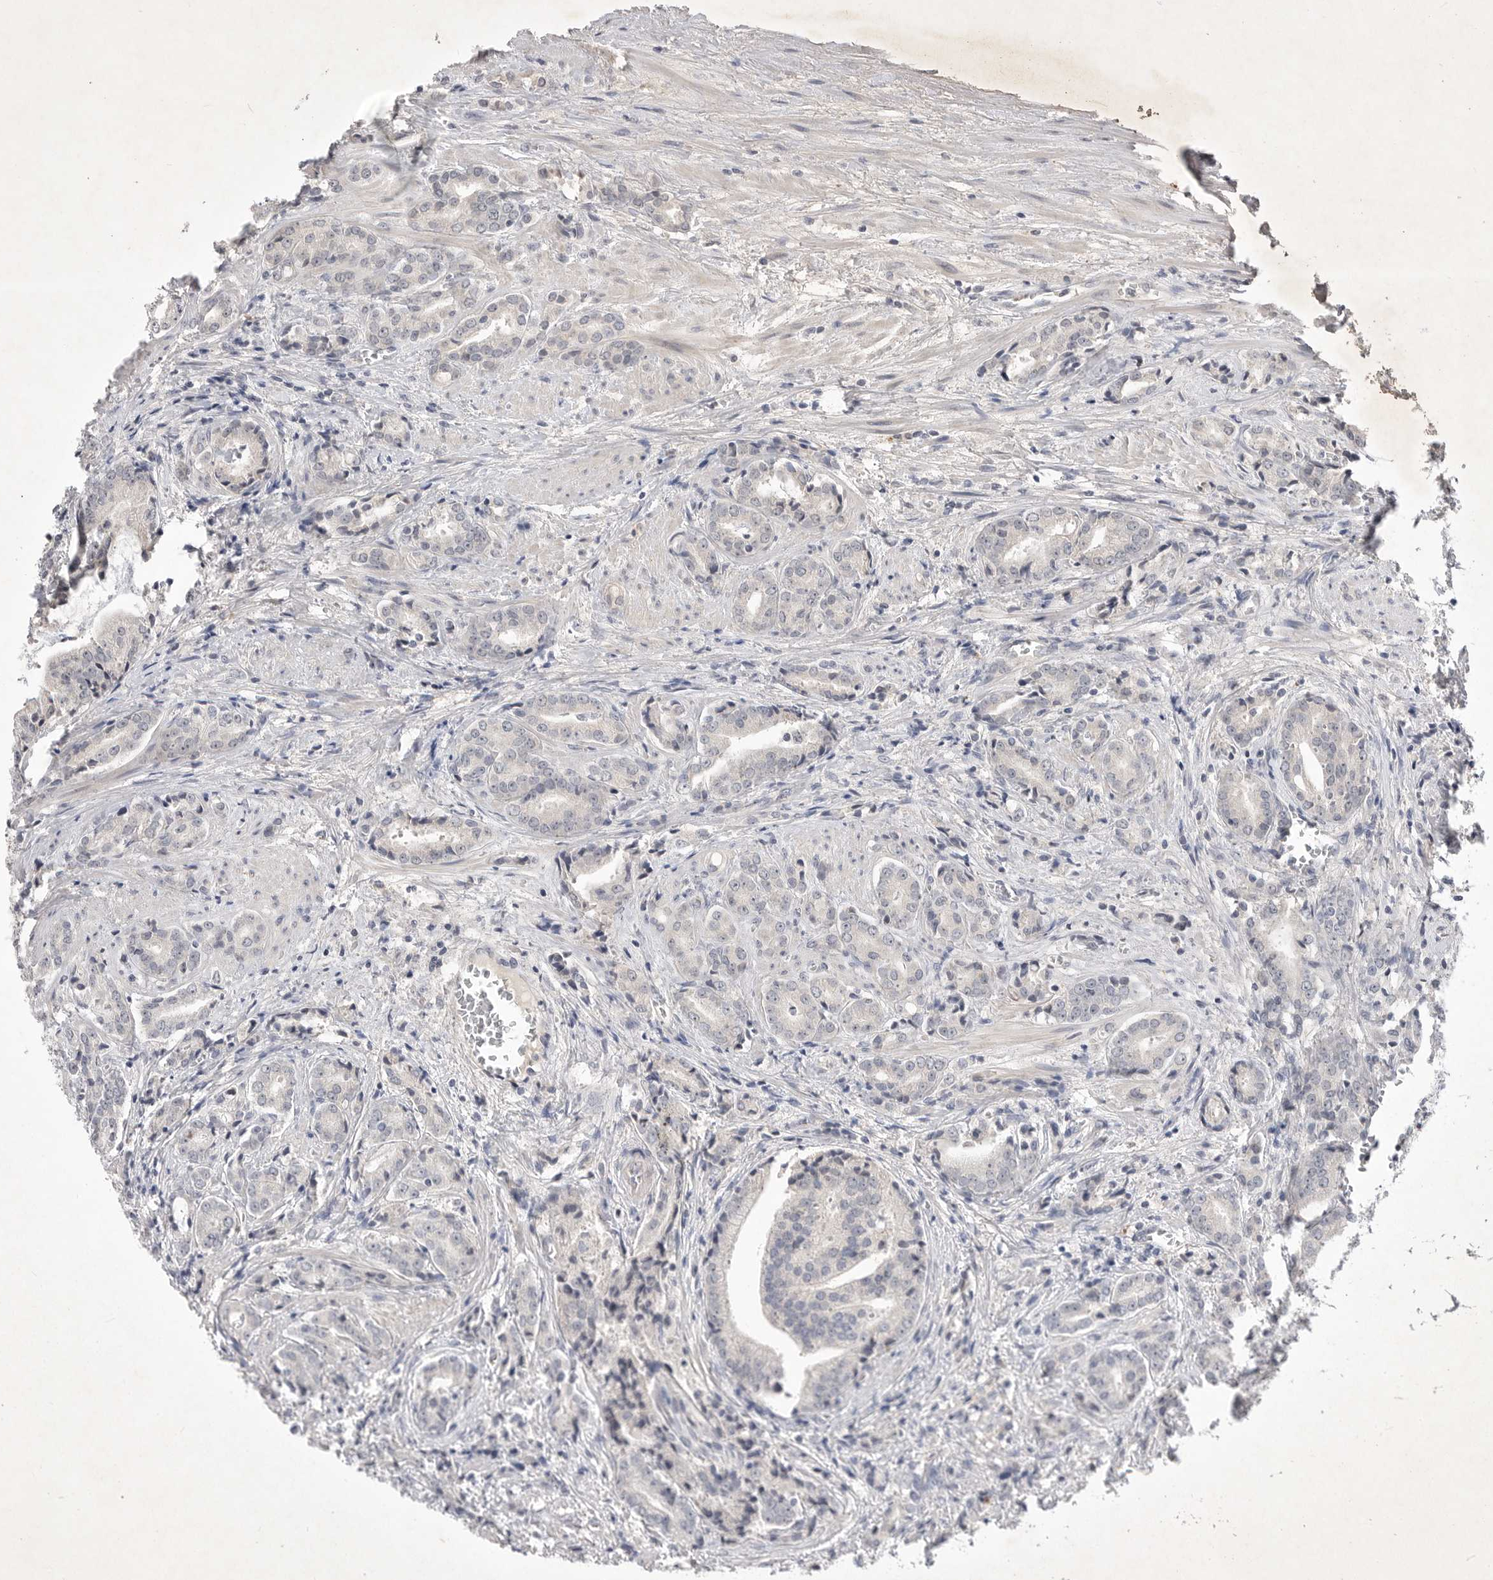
{"staining": {"intensity": "negative", "quantity": "none", "location": "none"}, "tissue": "prostate cancer", "cell_type": "Tumor cells", "image_type": "cancer", "snomed": [{"axis": "morphology", "description": "Adenocarcinoma, High grade"}, {"axis": "topography", "description": "Prostate"}], "caption": "Immunohistochemistry of prostate cancer (adenocarcinoma (high-grade)) shows no positivity in tumor cells.", "gene": "ITGAD", "patient": {"sex": "male", "age": 57}}